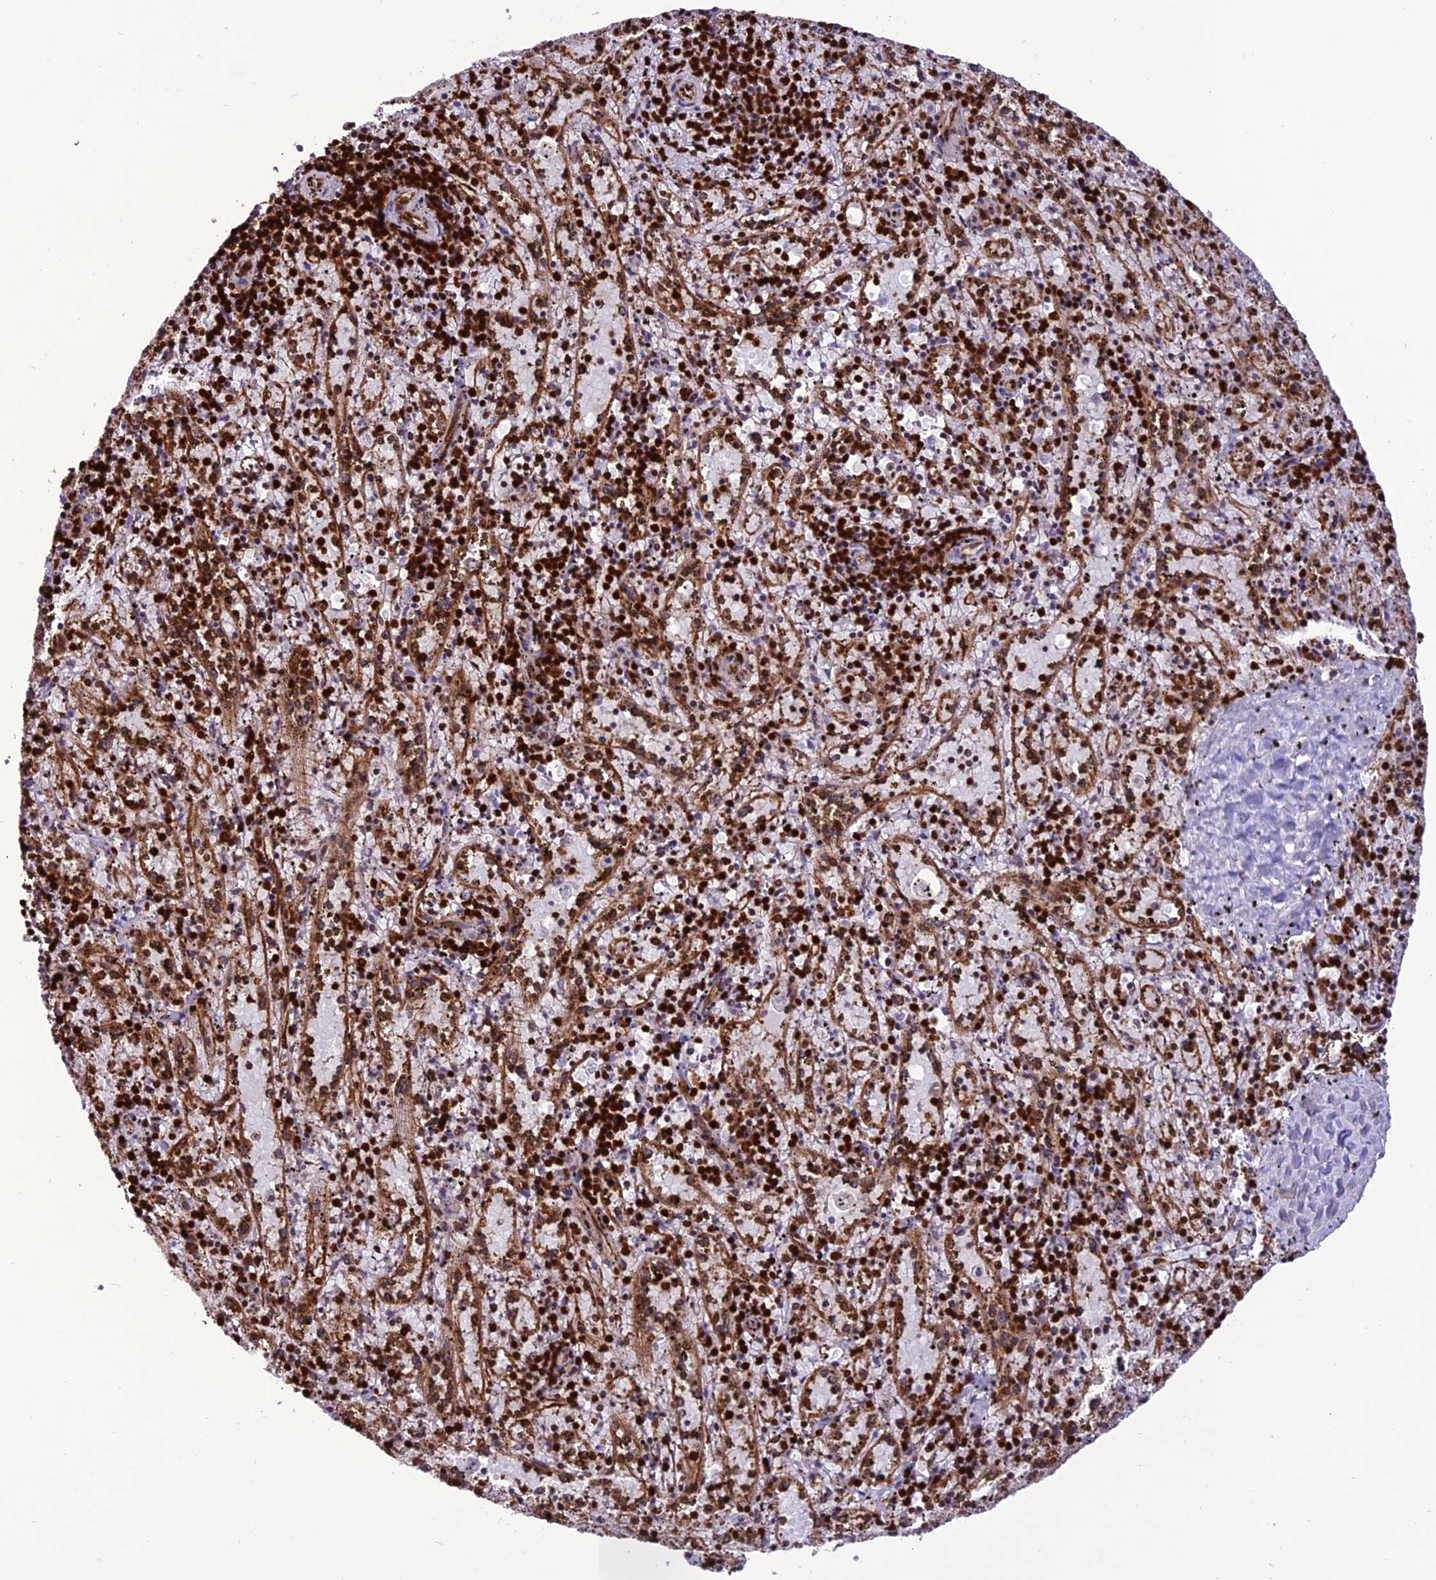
{"staining": {"intensity": "strong", "quantity": ">75%", "location": "nuclear"}, "tissue": "spleen", "cell_type": "Cells in red pulp", "image_type": "normal", "snomed": [{"axis": "morphology", "description": "Normal tissue, NOS"}, {"axis": "topography", "description": "Spleen"}], "caption": "Human spleen stained for a protein (brown) shows strong nuclear positive expression in approximately >75% of cells in red pulp.", "gene": "INO80E", "patient": {"sex": "male", "age": 11}}